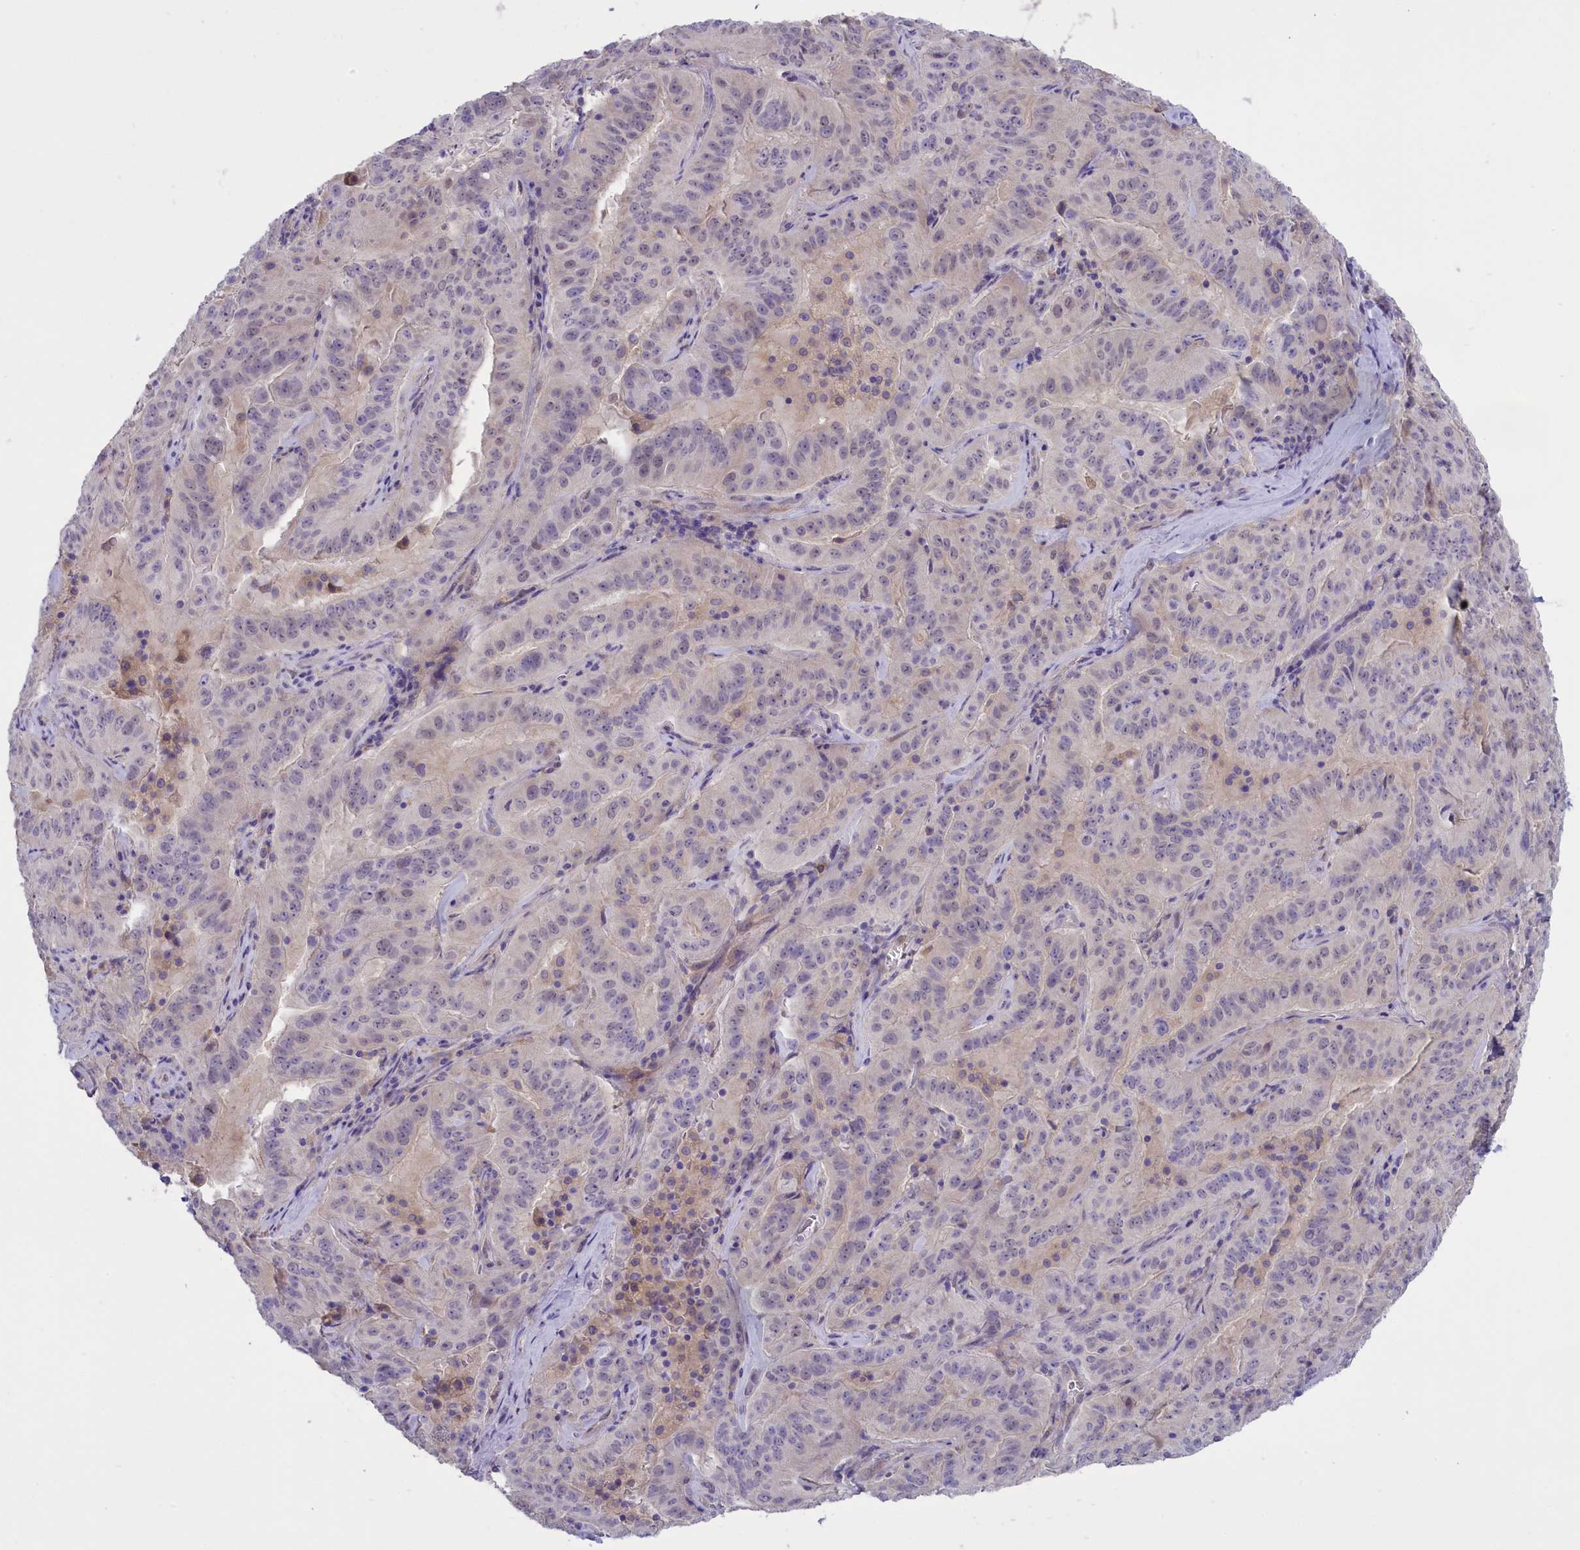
{"staining": {"intensity": "weak", "quantity": "<25%", "location": "cytoplasmic/membranous"}, "tissue": "pancreatic cancer", "cell_type": "Tumor cells", "image_type": "cancer", "snomed": [{"axis": "morphology", "description": "Adenocarcinoma, NOS"}, {"axis": "topography", "description": "Pancreas"}], "caption": "Immunohistochemical staining of human pancreatic adenocarcinoma shows no significant staining in tumor cells.", "gene": "ENPP6", "patient": {"sex": "male", "age": 63}}